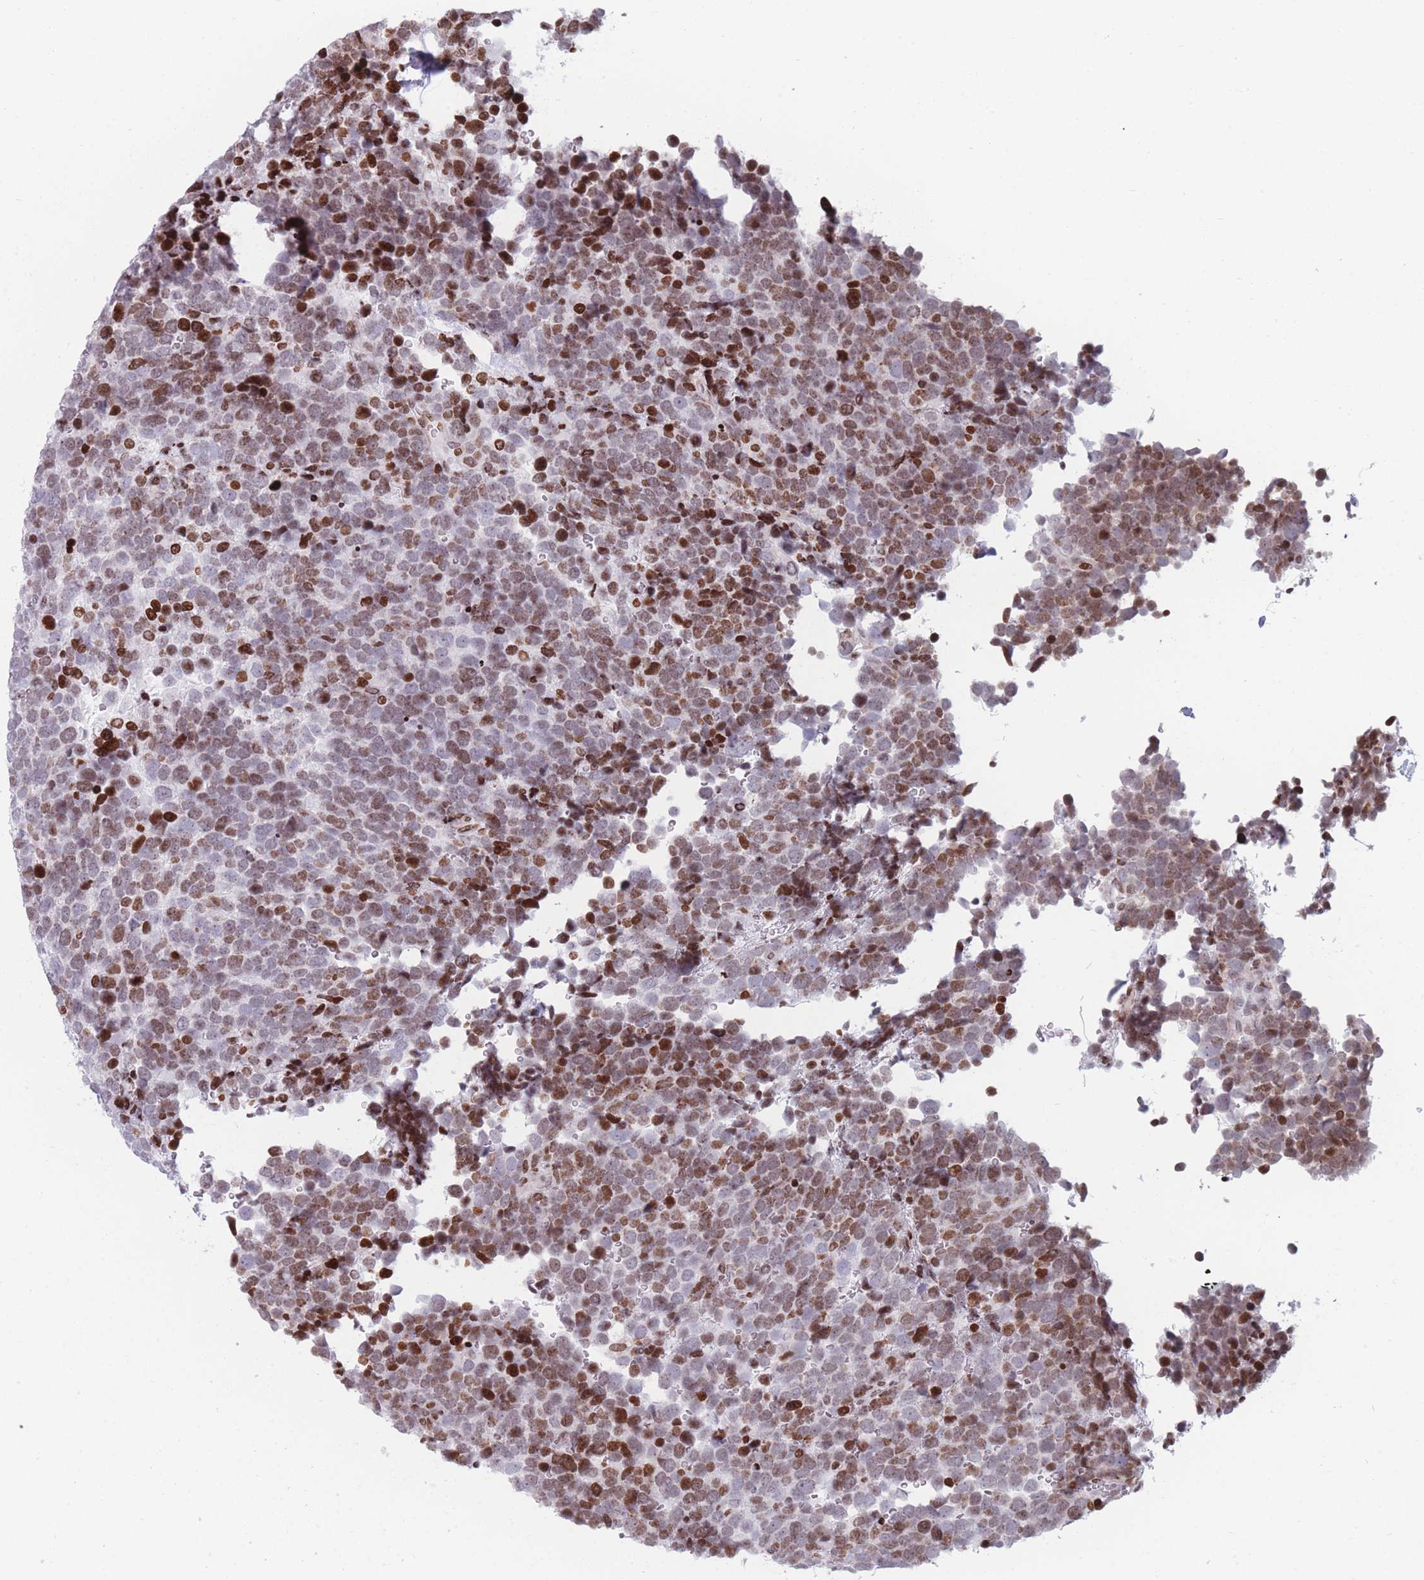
{"staining": {"intensity": "moderate", "quantity": "25%-75%", "location": "nuclear"}, "tissue": "urothelial cancer", "cell_type": "Tumor cells", "image_type": "cancer", "snomed": [{"axis": "morphology", "description": "Urothelial carcinoma, High grade"}, {"axis": "topography", "description": "Urinary bladder"}], "caption": "Tumor cells demonstrate medium levels of moderate nuclear positivity in about 25%-75% of cells in urothelial cancer.", "gene": "AK9", "patient": {"sex": "female", "age": 82}}